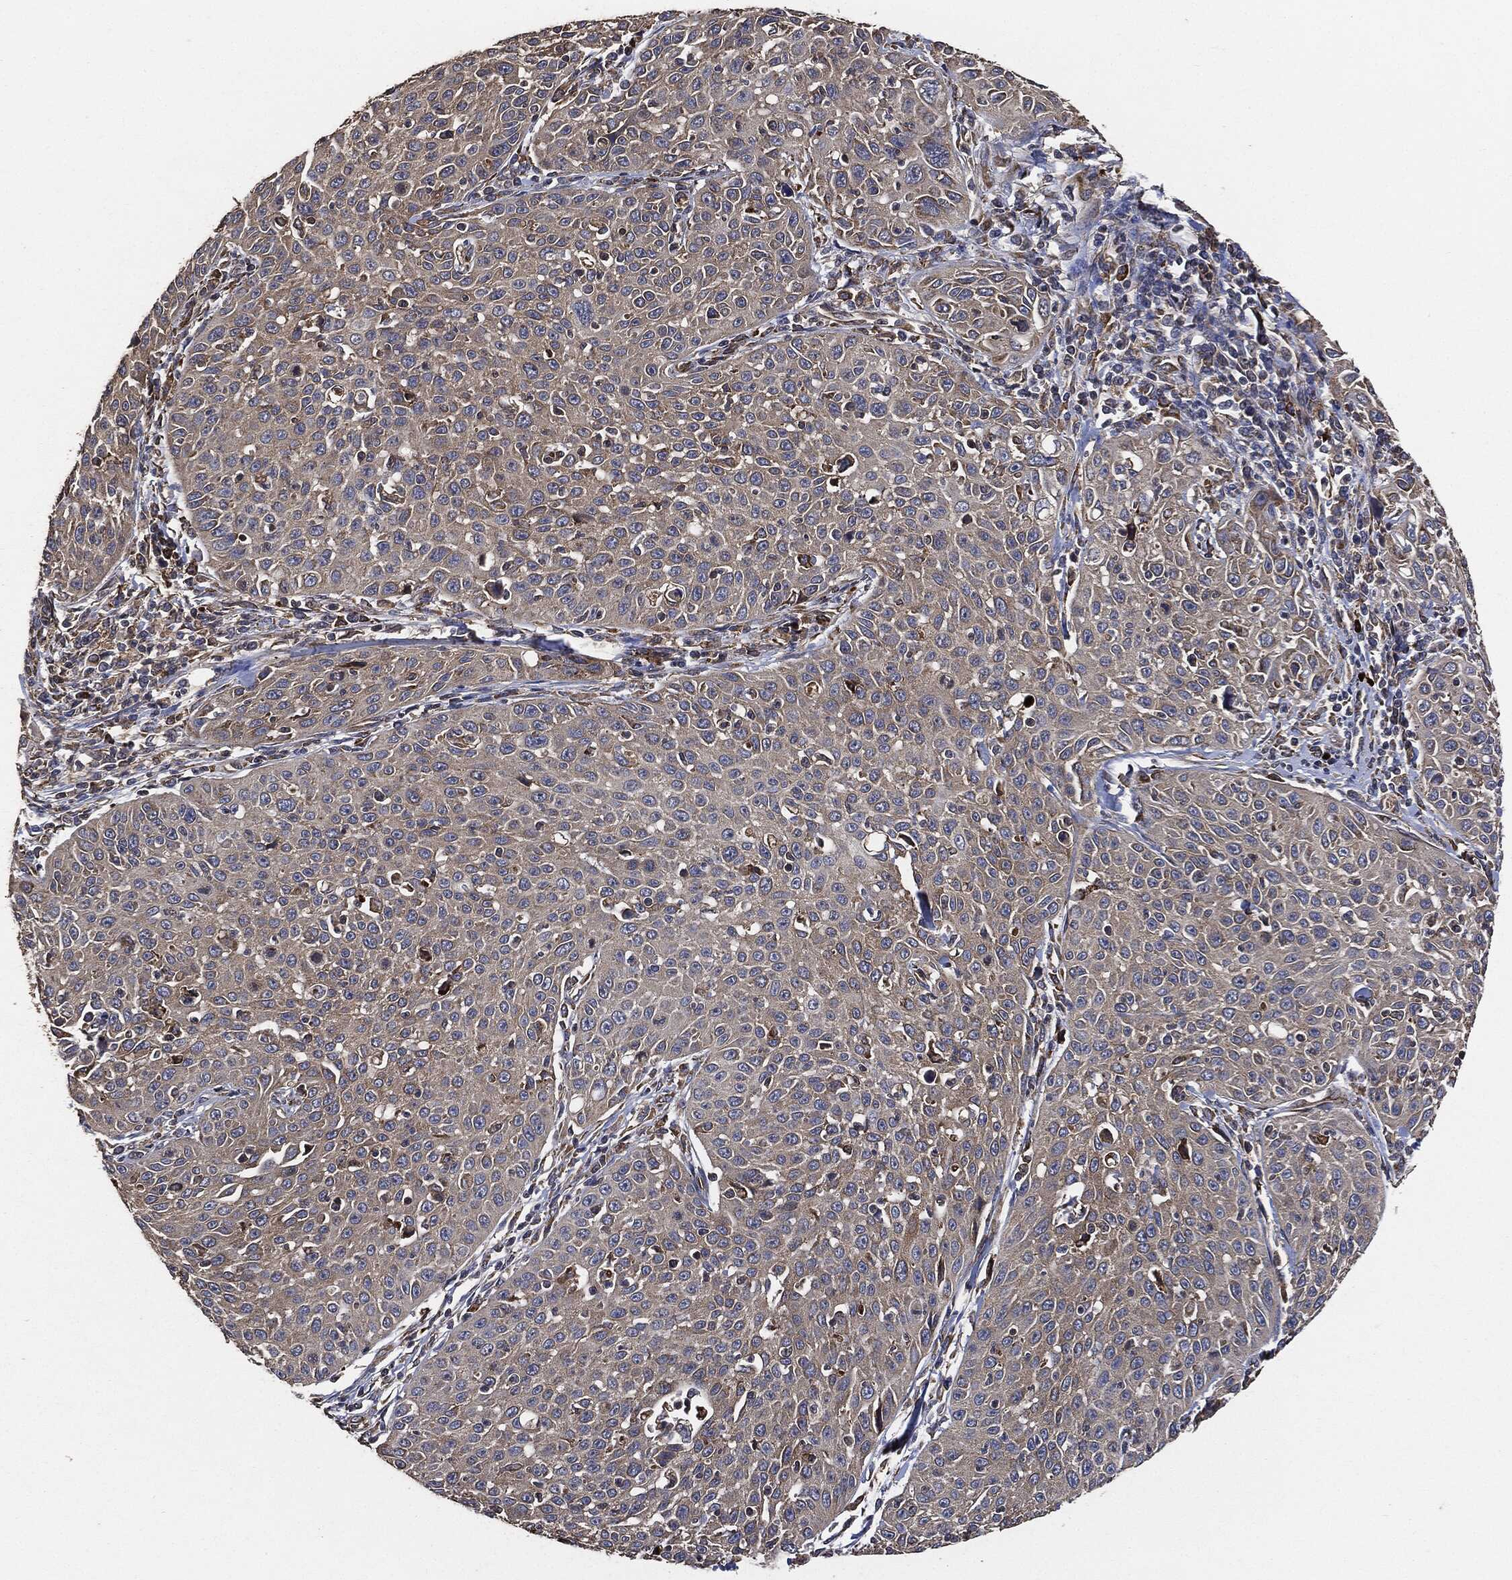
{"staining": {"intensity": "weak", "quantity": "25%-75%", "location": "cytoplasmic/membranous"}, "tissue": "cervical cancer", "cell_type": "Tumor cells", "image_type": "cancer", "snomed": [{"axis": "morphology", "description": "Squamous cell carcinoma, NOS"}, {"axis": "topography", "description": "Cervix"}], "caption": "Immunohistochemical staining of cervical cancer (squamous cell carcinoma) demonstrates low levels of weak cytoplasmic/membranous staining in about 25%-75% of tumor cells.", "gene": "STK3", "patient": {"sex": "female", "age": 26}}